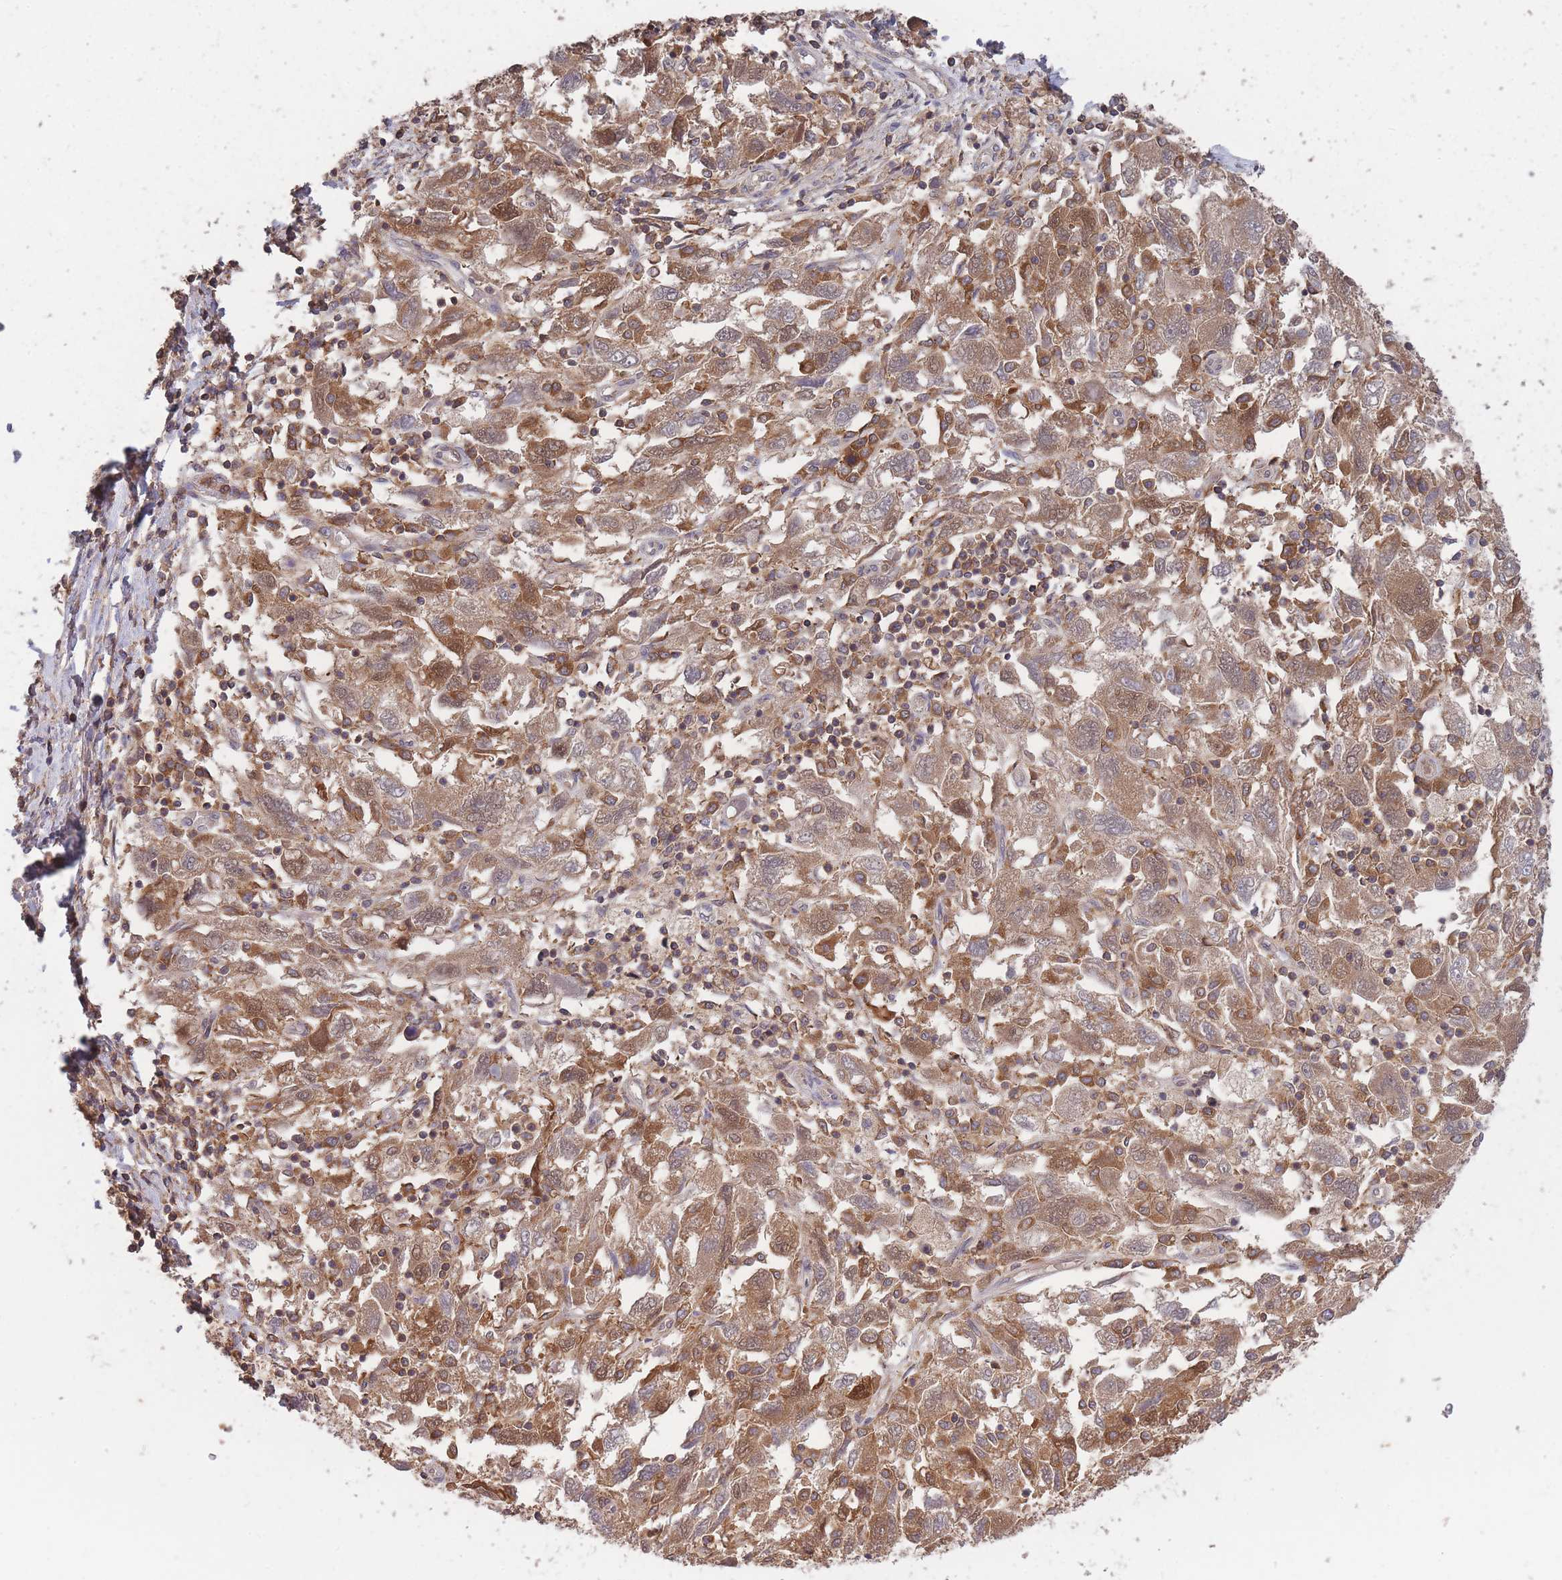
{"staining": {"intensity": "moderate", "quantity": ">75%", "location": "cytoplasmic/membranous,nuclear"}, "tissue": "ovarian cancer", "cell_type": "Tumor cells", "image_type": "cancer", "snomed": [{"axis": "morphology", "description": "Carcinoma, NOS"}, {"axis": "morphology", "description": "Cystadenocarcinoma, serous, NOS"}, {"axis": "topography", "description": "Ovary"}], "caption": "Immunohistochemistry of ovarian cancer reveals medium levels of moderate cytoplasmic/membranous and nuclear staining in approximately >75% of tumor cells. (DAB = brown stain, brightfield microscopy at high magnification).", "gene": "GMIP", "patient": {"sex": "female", "age": 69}}